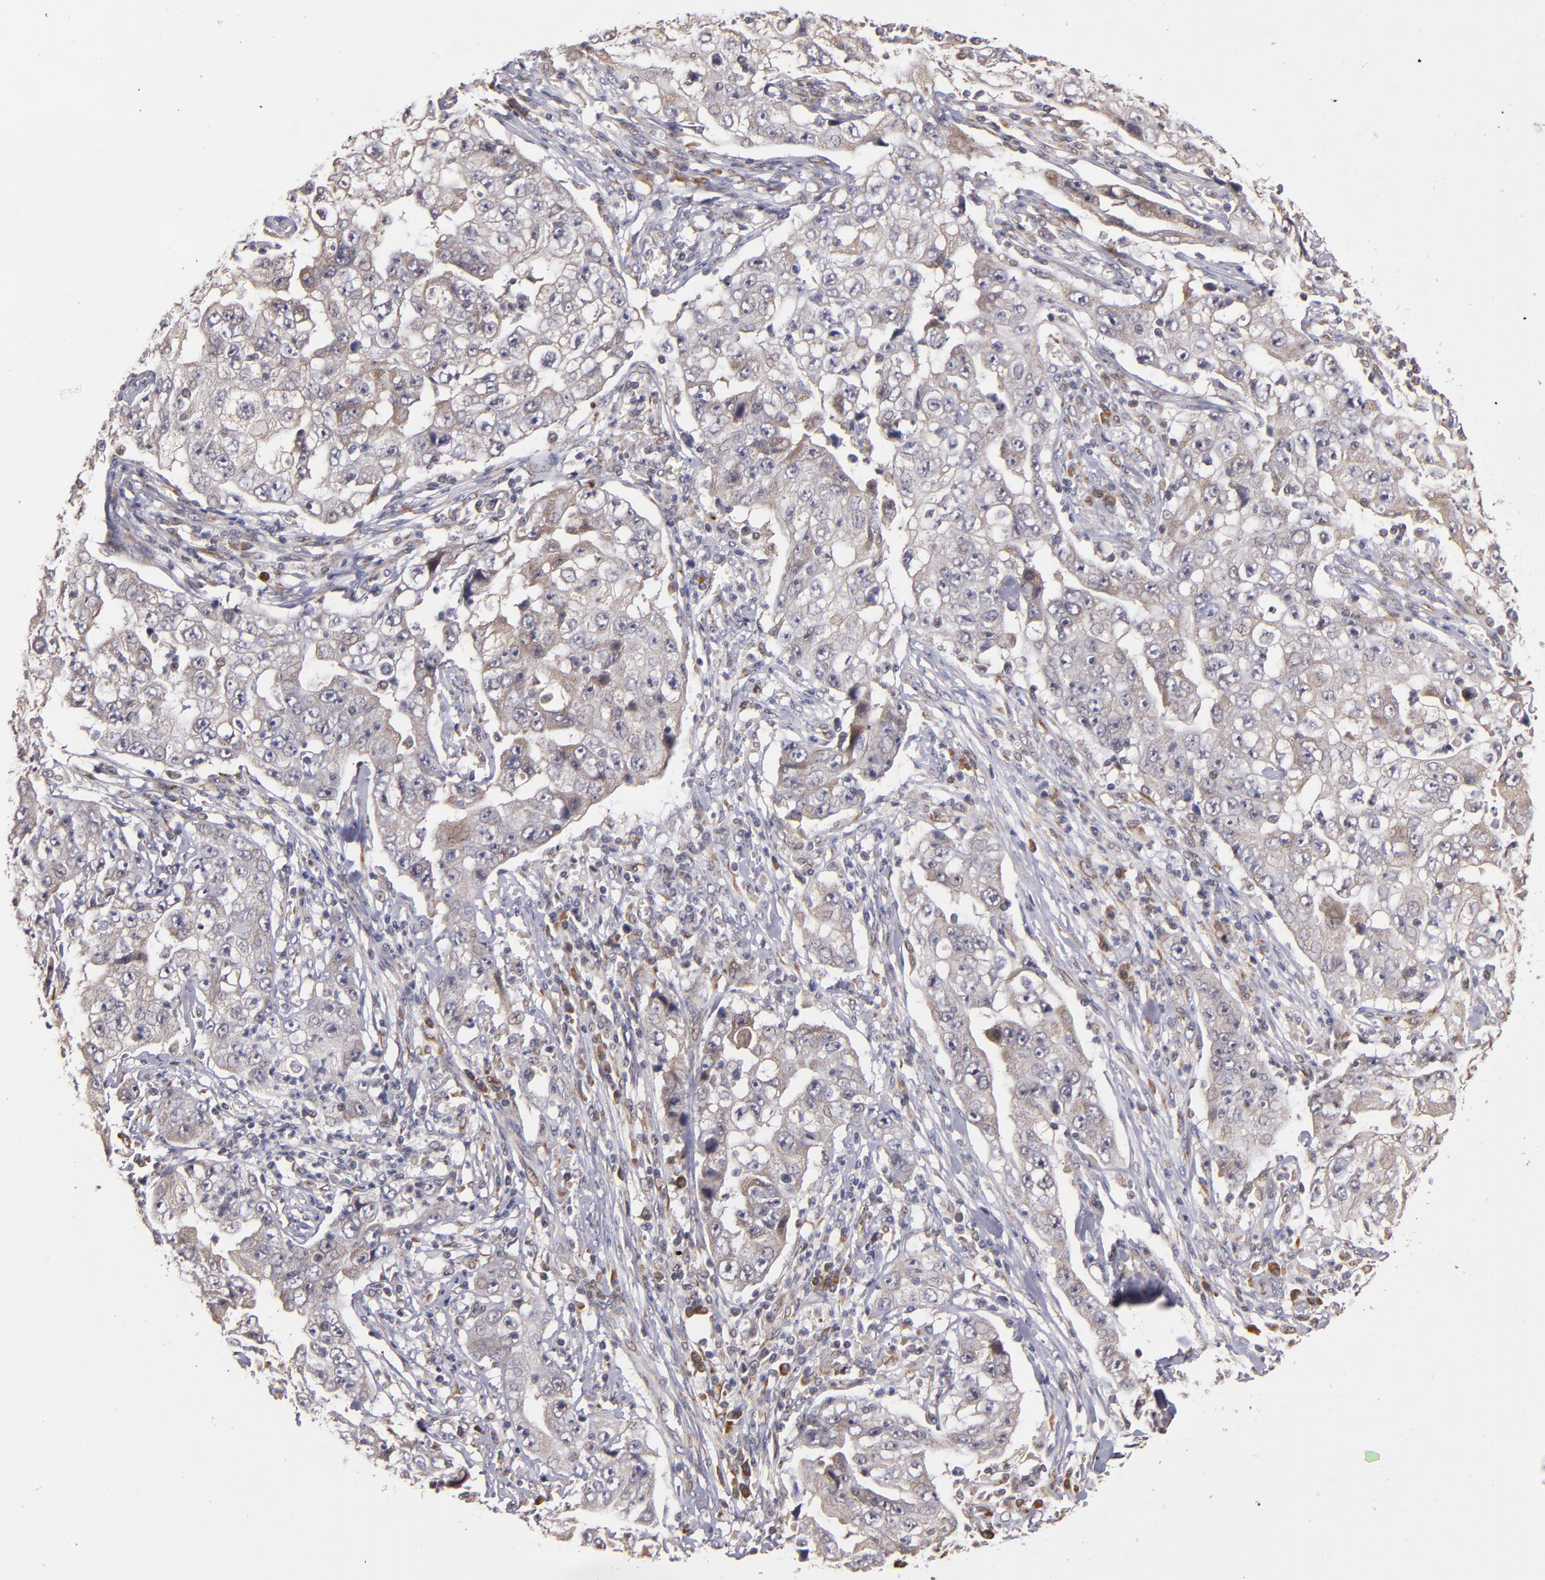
{"staining": {"intensity": "negative", "quantity": "none", "location": "none"}, "tissue": "lung cancer", "cell_type": "Tumor cells", "image_type": "cancer", "snomed": [{"axis": "morphology", "description": "Squamous cell carcinoma, NOS"}, {"axis": "topography", "description": "Lung"}], "caption": "Protein analysis of lung cancer demonstrates no significant staining in tumor cells. The staining was performed using DAB (3,3'-diaminobenzidine) to visualize the protein expression in brown, while the nuclei were stained in blue with hematoxylin (Magnification: 20x).", "gene": "CASP1", "patient": {"sex": "male", "age": 64}}